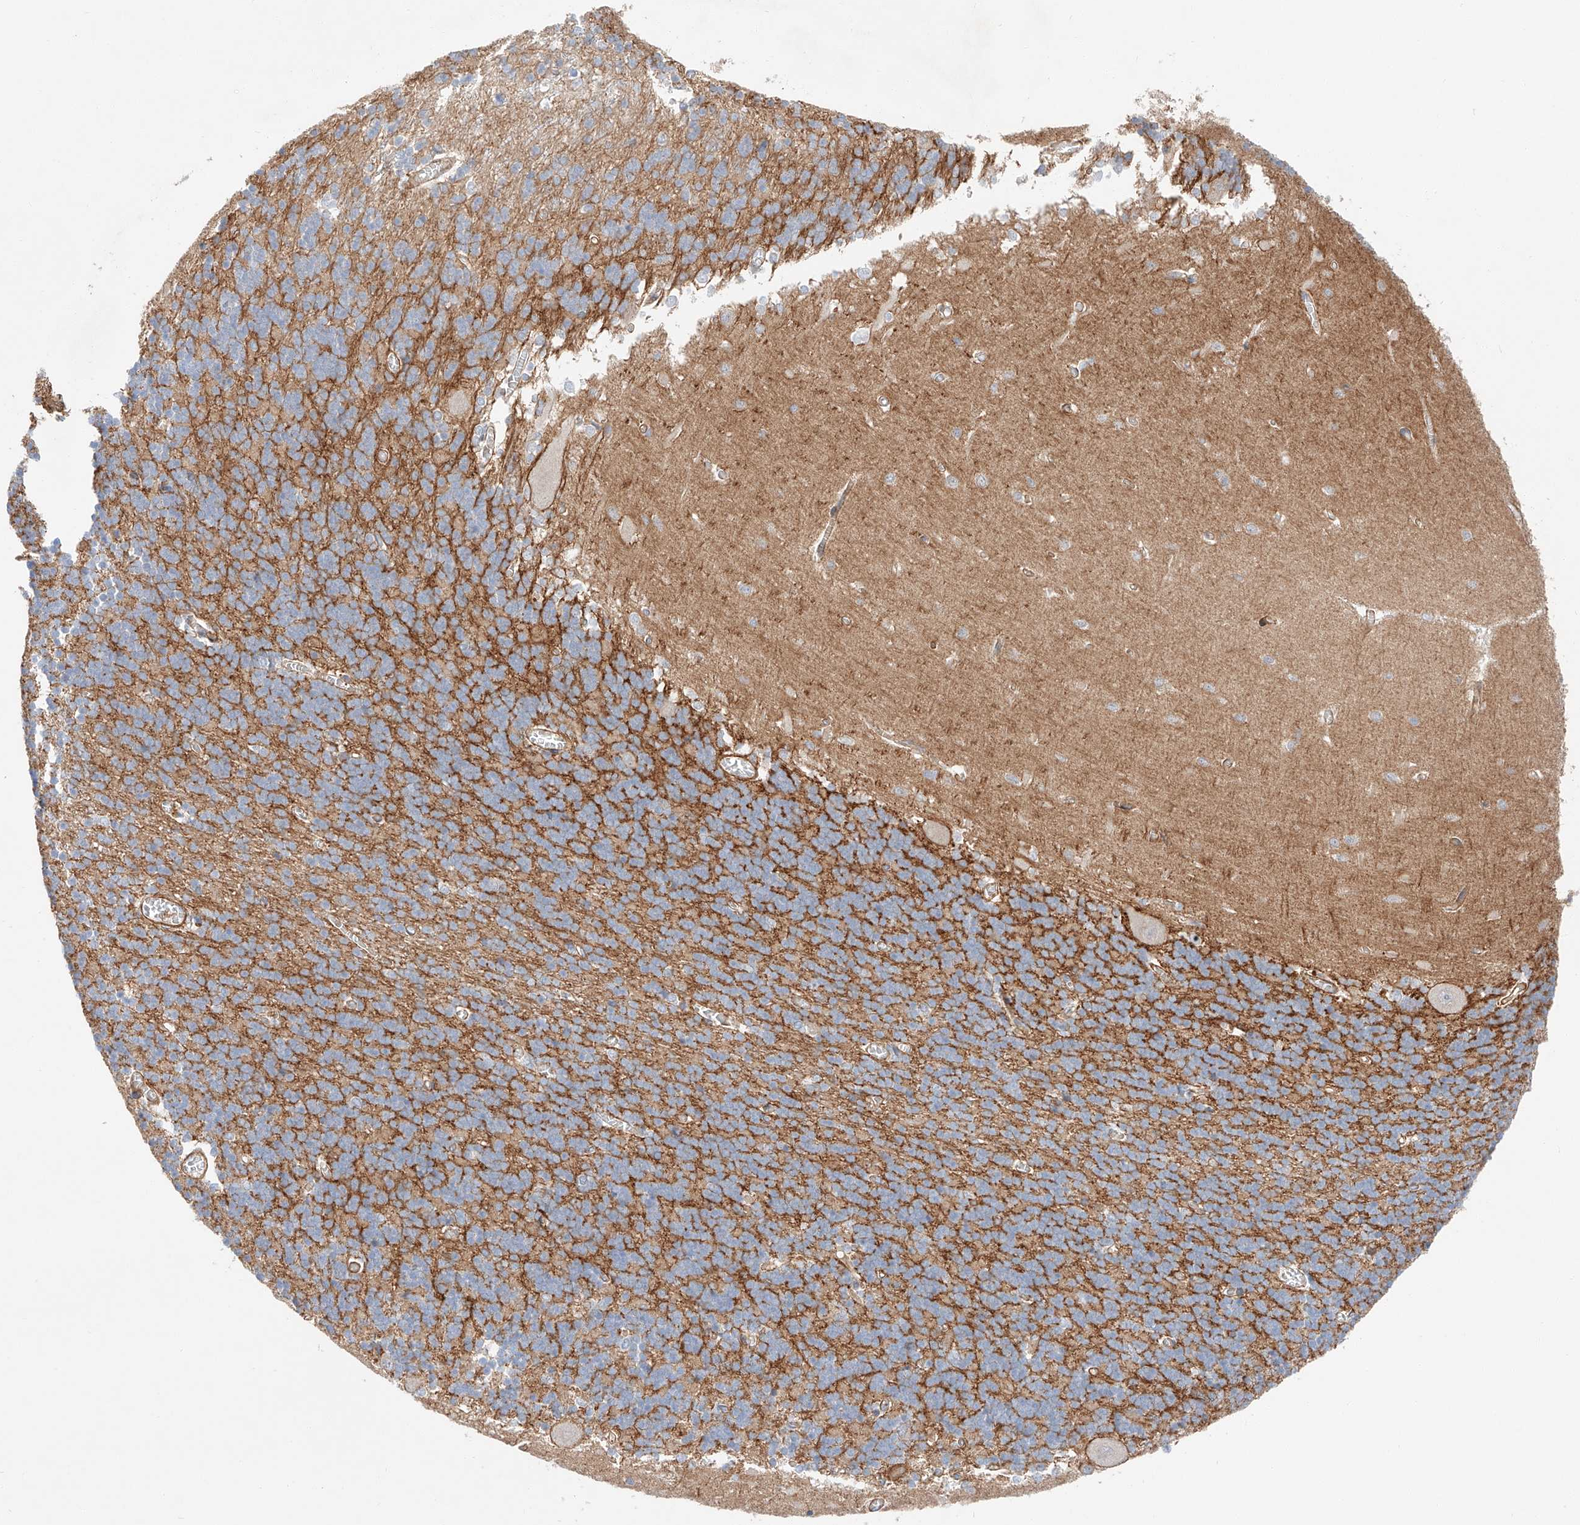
{"staining": {"intensity": "weak", "quantity": ">75%", "location": "cytoplasmic/membranous"}, "tissue": "cerebellum", "cell_type": "Cells in granular layer", "image_type": "normal", "snomed": [{"axis": "morphology", "description": "Normal tissue, NOS"}, {"axis": "topography", "description": "Cerebellum"}], "caption": "Immunohistochemical staining of normal human cerebellum exhibits low levels of weak cytoplasmic/membranous positivity in about >75% of cells in granular layer.", "gene": "MINDY4", "patient": {"sex": "male", "age": 37}}